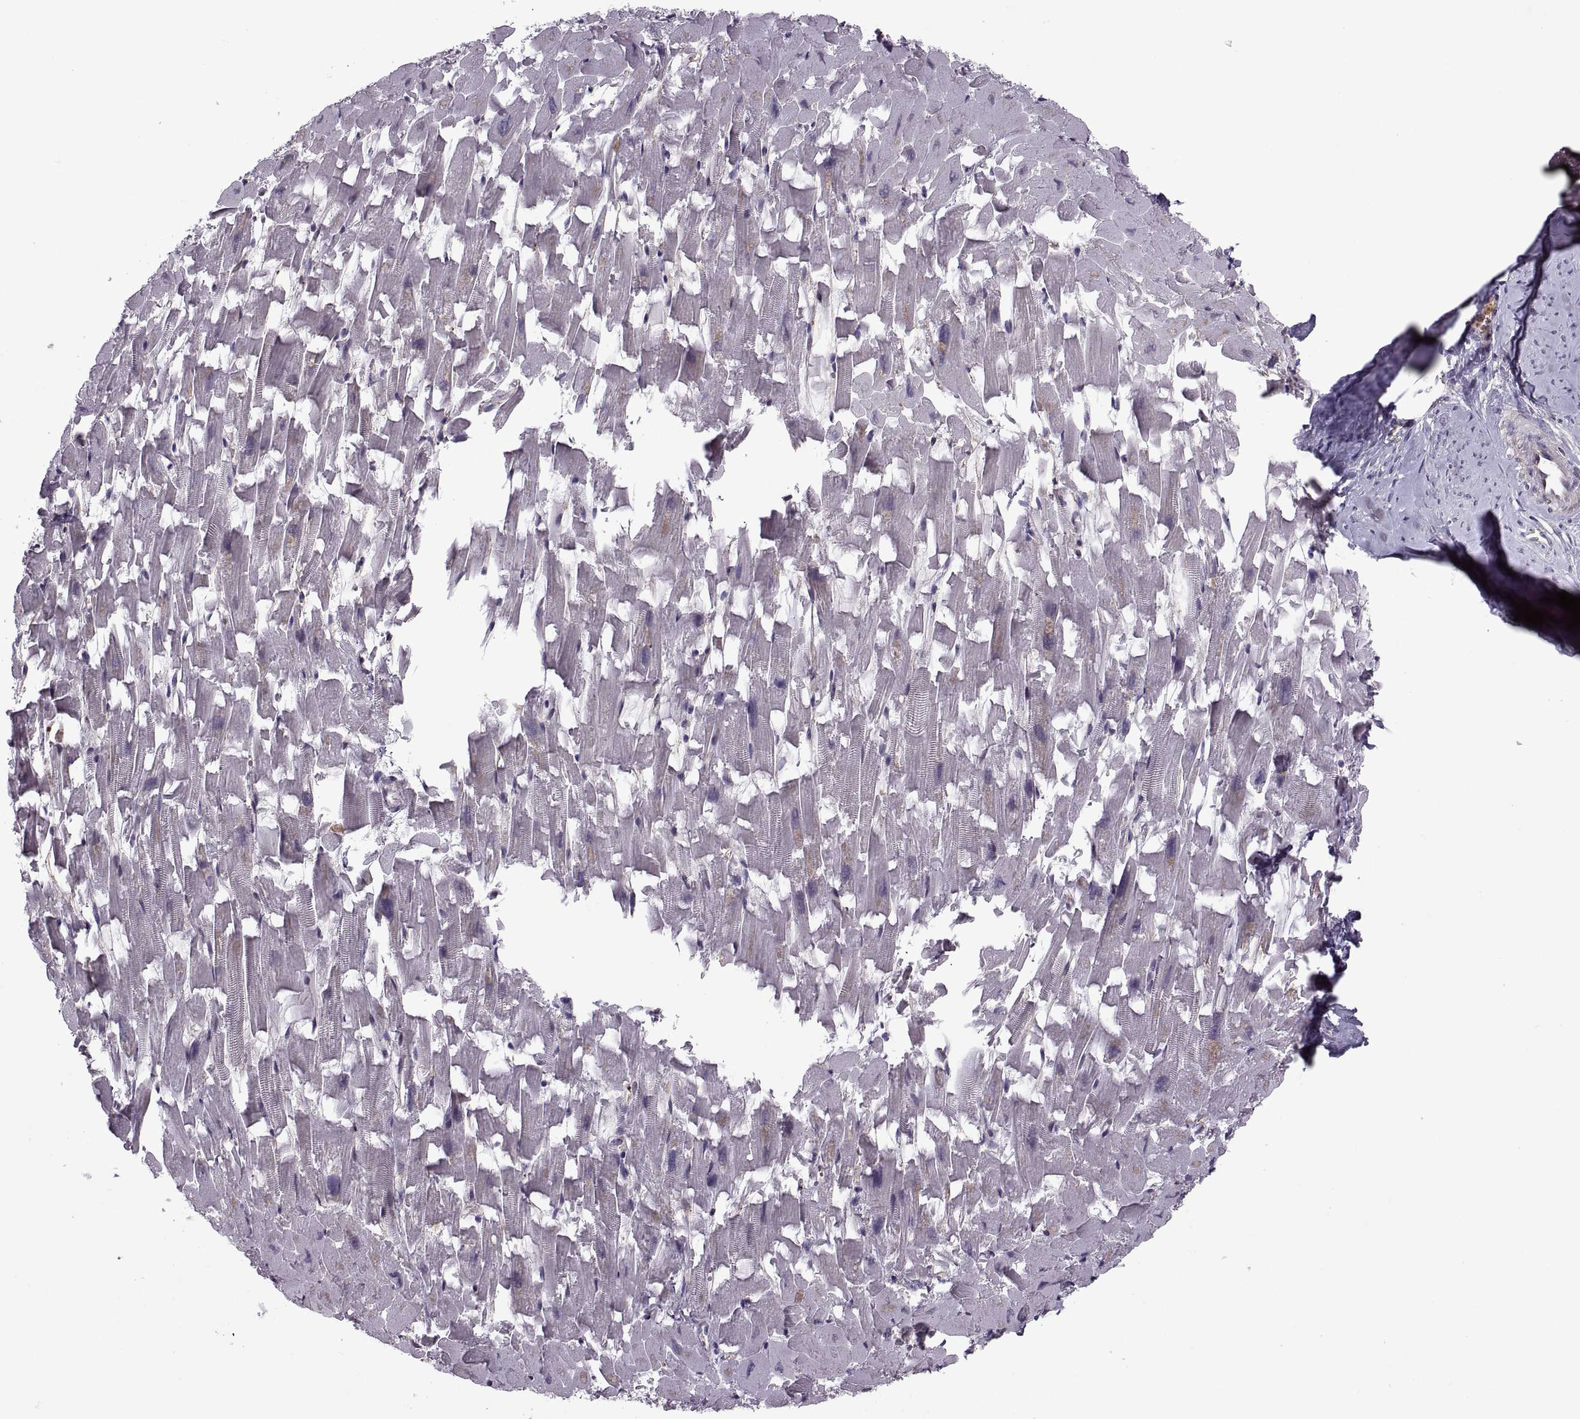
{"staining": {"intensity": "negative", "quantity": "none", "location": "none"}, "tissue": "heart muscle", "cell_type": "Cardiomyocytes", "image_type": "normal", "snomed": [{"axis": "morphology", "description": "Normal tissue, NOS"}, {"axis": "topography", "description": "Heart"}], "caption": "DAB immunohistochemical staining of unremarkable heart muscle shows no significant expression in cardiomyocytes.", "gene": "SLC2A14", "patient": {"sex": "female", "age": 64}}